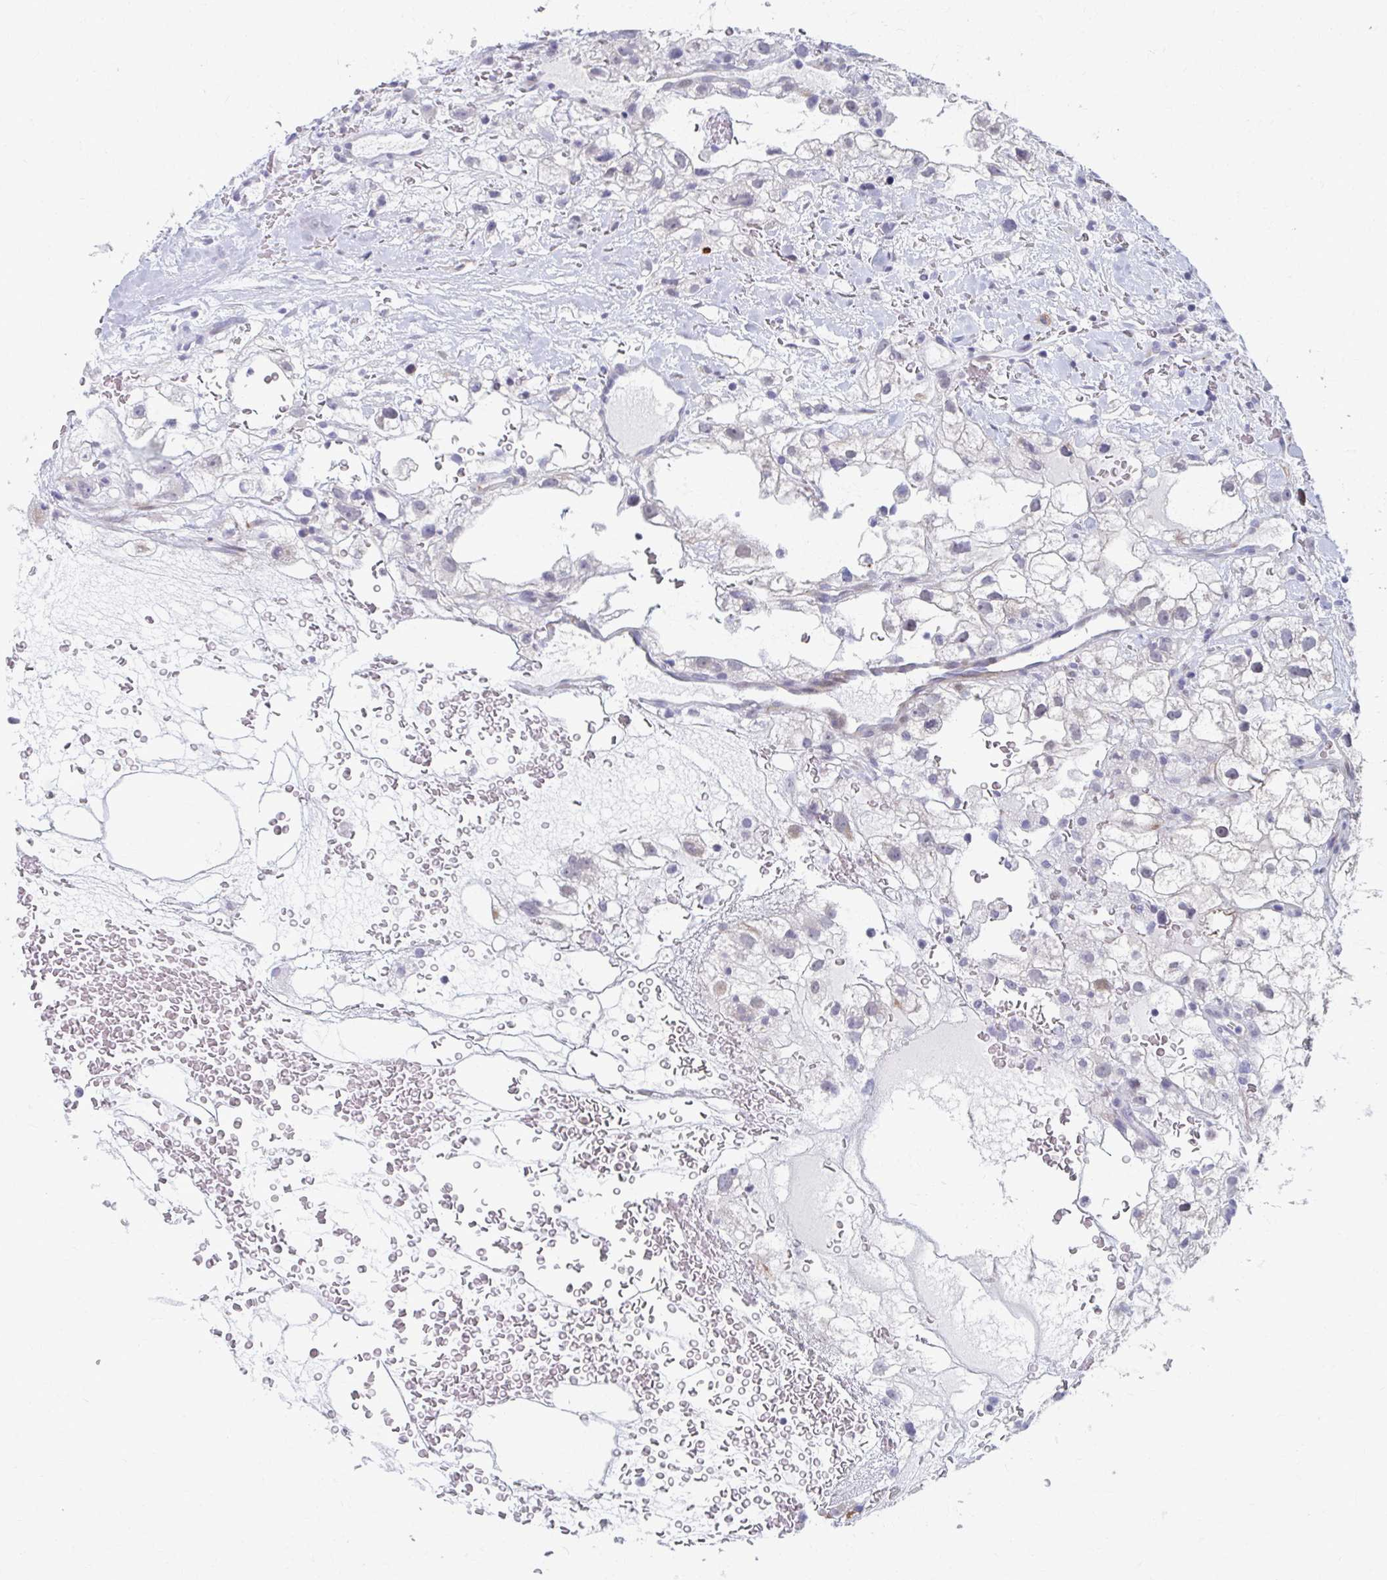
{"staining": {"intensity": "negative", "quantity": "none", "location": "none"}, "tissue": "renal cancer", "cell_type": "Tumor cells", "image_type": "cancer", "snomed": [{"axis": "morphology", "description": "Adenocarcinoma, NOS"}, {"axis": "topography", "description": "Kidney"}], "caption": "Tumor cells are negative for protein expression in human renal cancer (adenocarcinoma). (DAB (3,3'-diaminobenzidine) immunohistochemistry visualized using brightfield microscopy, high magnification).", "gene": "ABHD16B", "patient": {"sex": "male", "age": 59}}